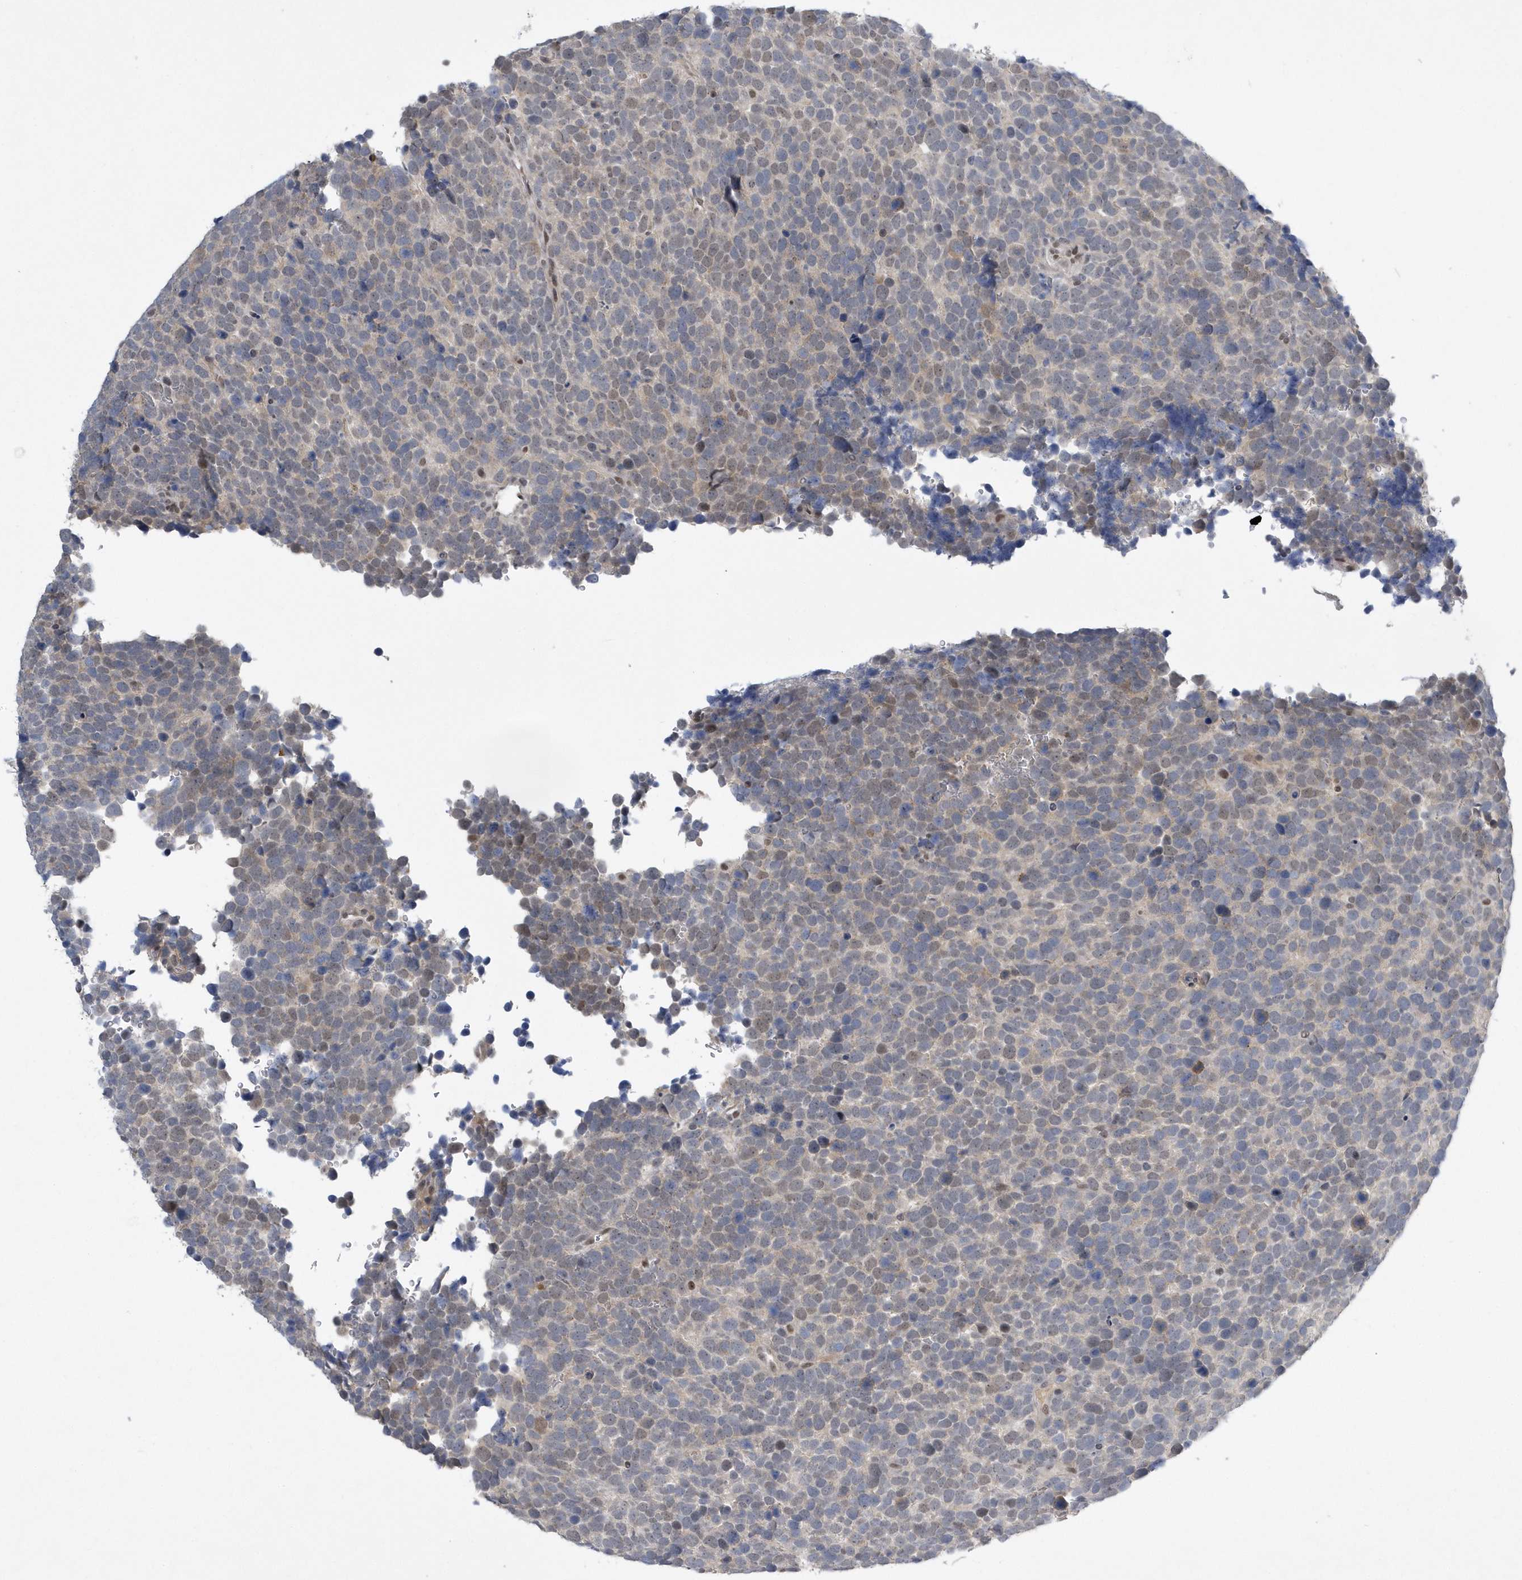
{"staining": {"intensity": "weak", "quantity": "<25%", "location": "nuclear"}, "tissue": "urothelial cancer", "cell_type": "Tumor cells", "image_type": "cancer", "snomed": [{"axis": "morphology", "description": "Urothelial carcinoma, High grade"}, {"axis": "topography", "description": "Urinary bladder"}], "caption": "Immunohistochemistry (IHC) of urothelial cancer displays no positivity in tumor cells. Brightfield microscopy of immunohistochemistry stained with DAB (brown) and hematoxylin (blue), captured at high magnification.", "gene": "FAM217A", "patient": {"sex": "female", "age": 82}}